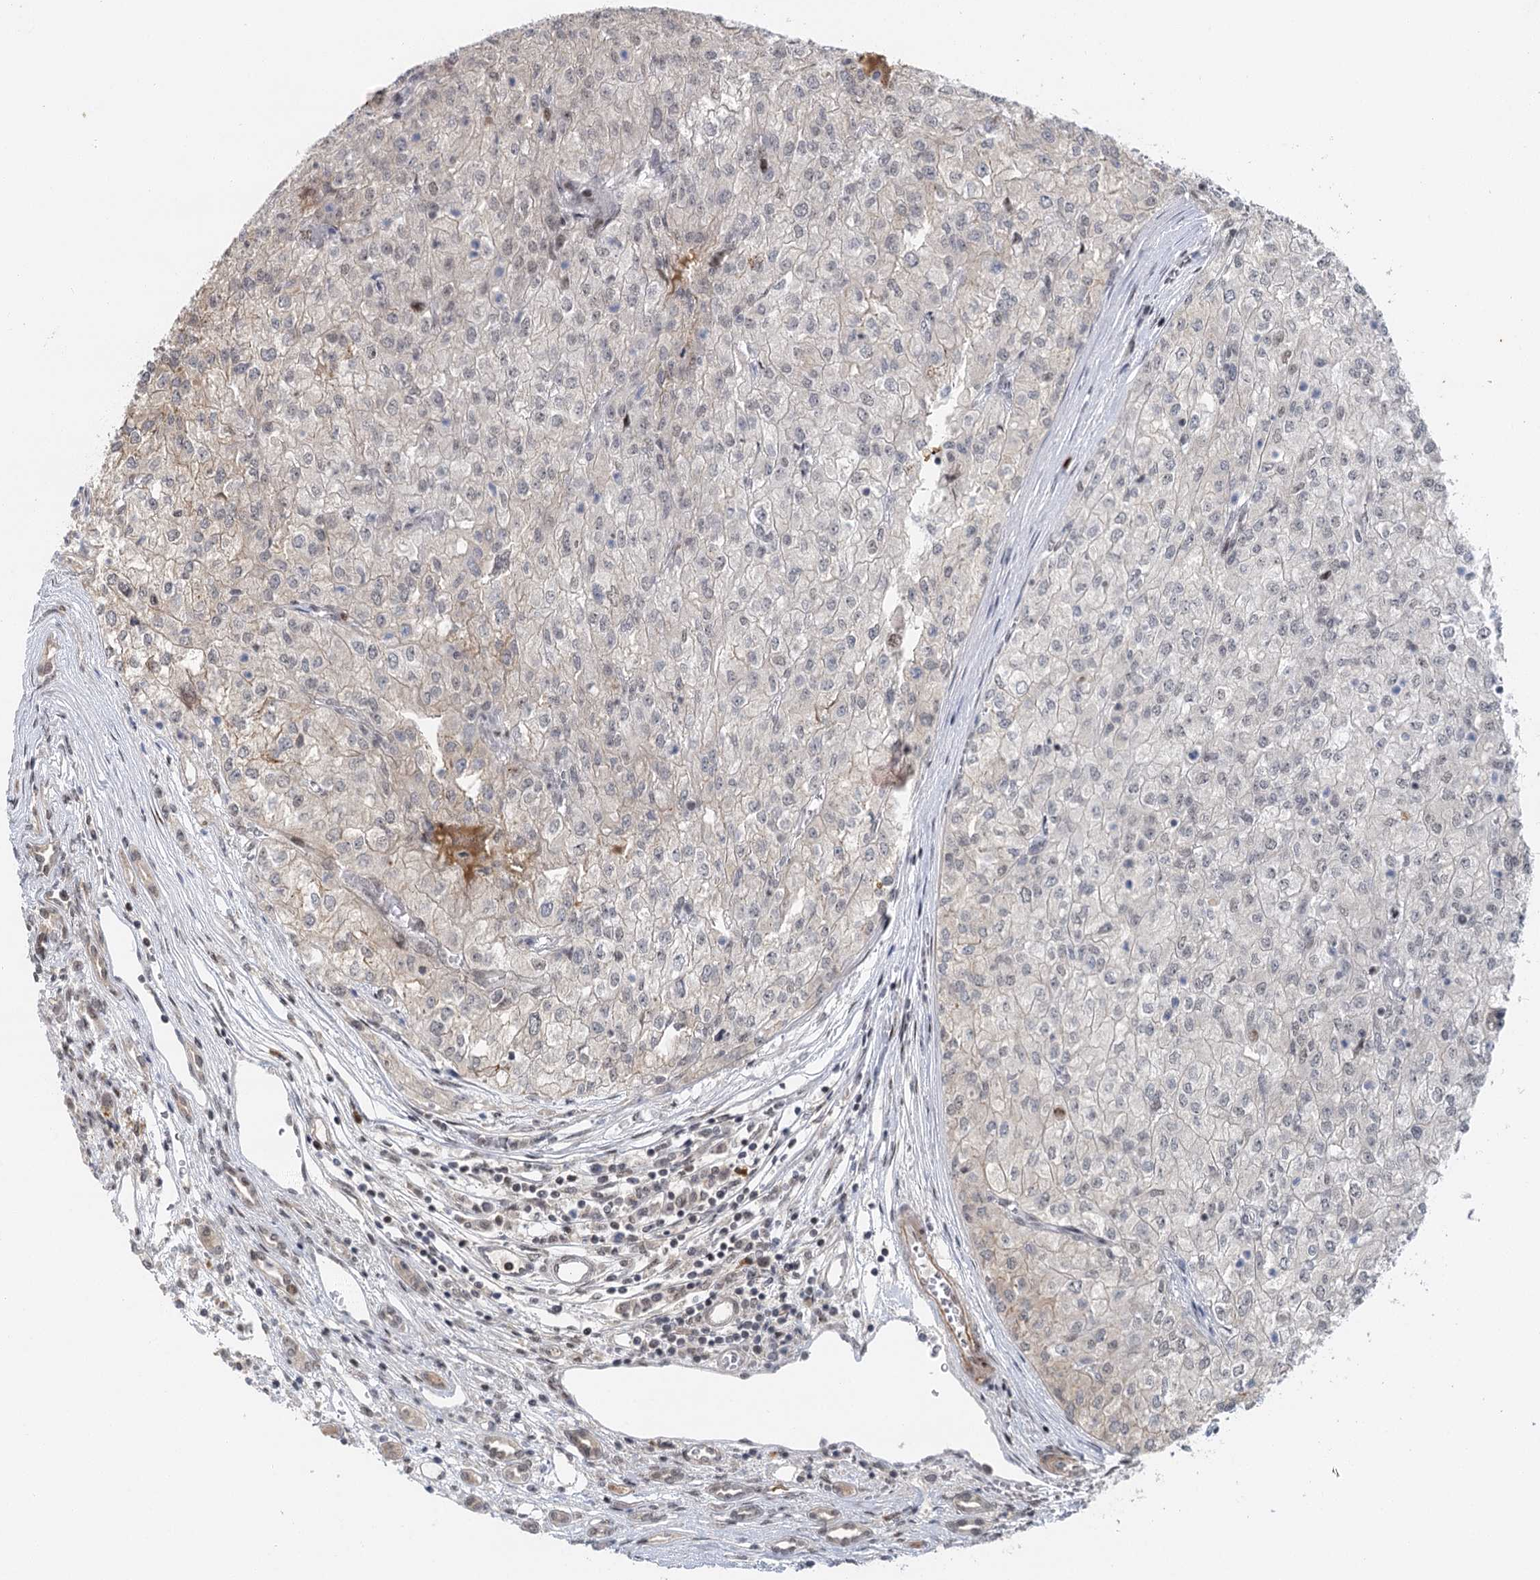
{"staining": {"intensity": "negative", "quantity": "none", "location": "none"}, "tissue": "renal cancer", "cell_type": "Tumor cells", "image_type": "cancer", "snomed": [{"axis": "morphology", "description": "Adenocarcinoma, NOS"}, {"axis": "topography", "description": "Kidney"}], "caption": "Tumor cells are negative for protein expression in human renal cancer (adenocarcinoma). (Brightfield microscopy of DAB immunohistochemistry at high magnification).", "gene": "IL11RA", "patient": {"sex": "female", "age": 54}}